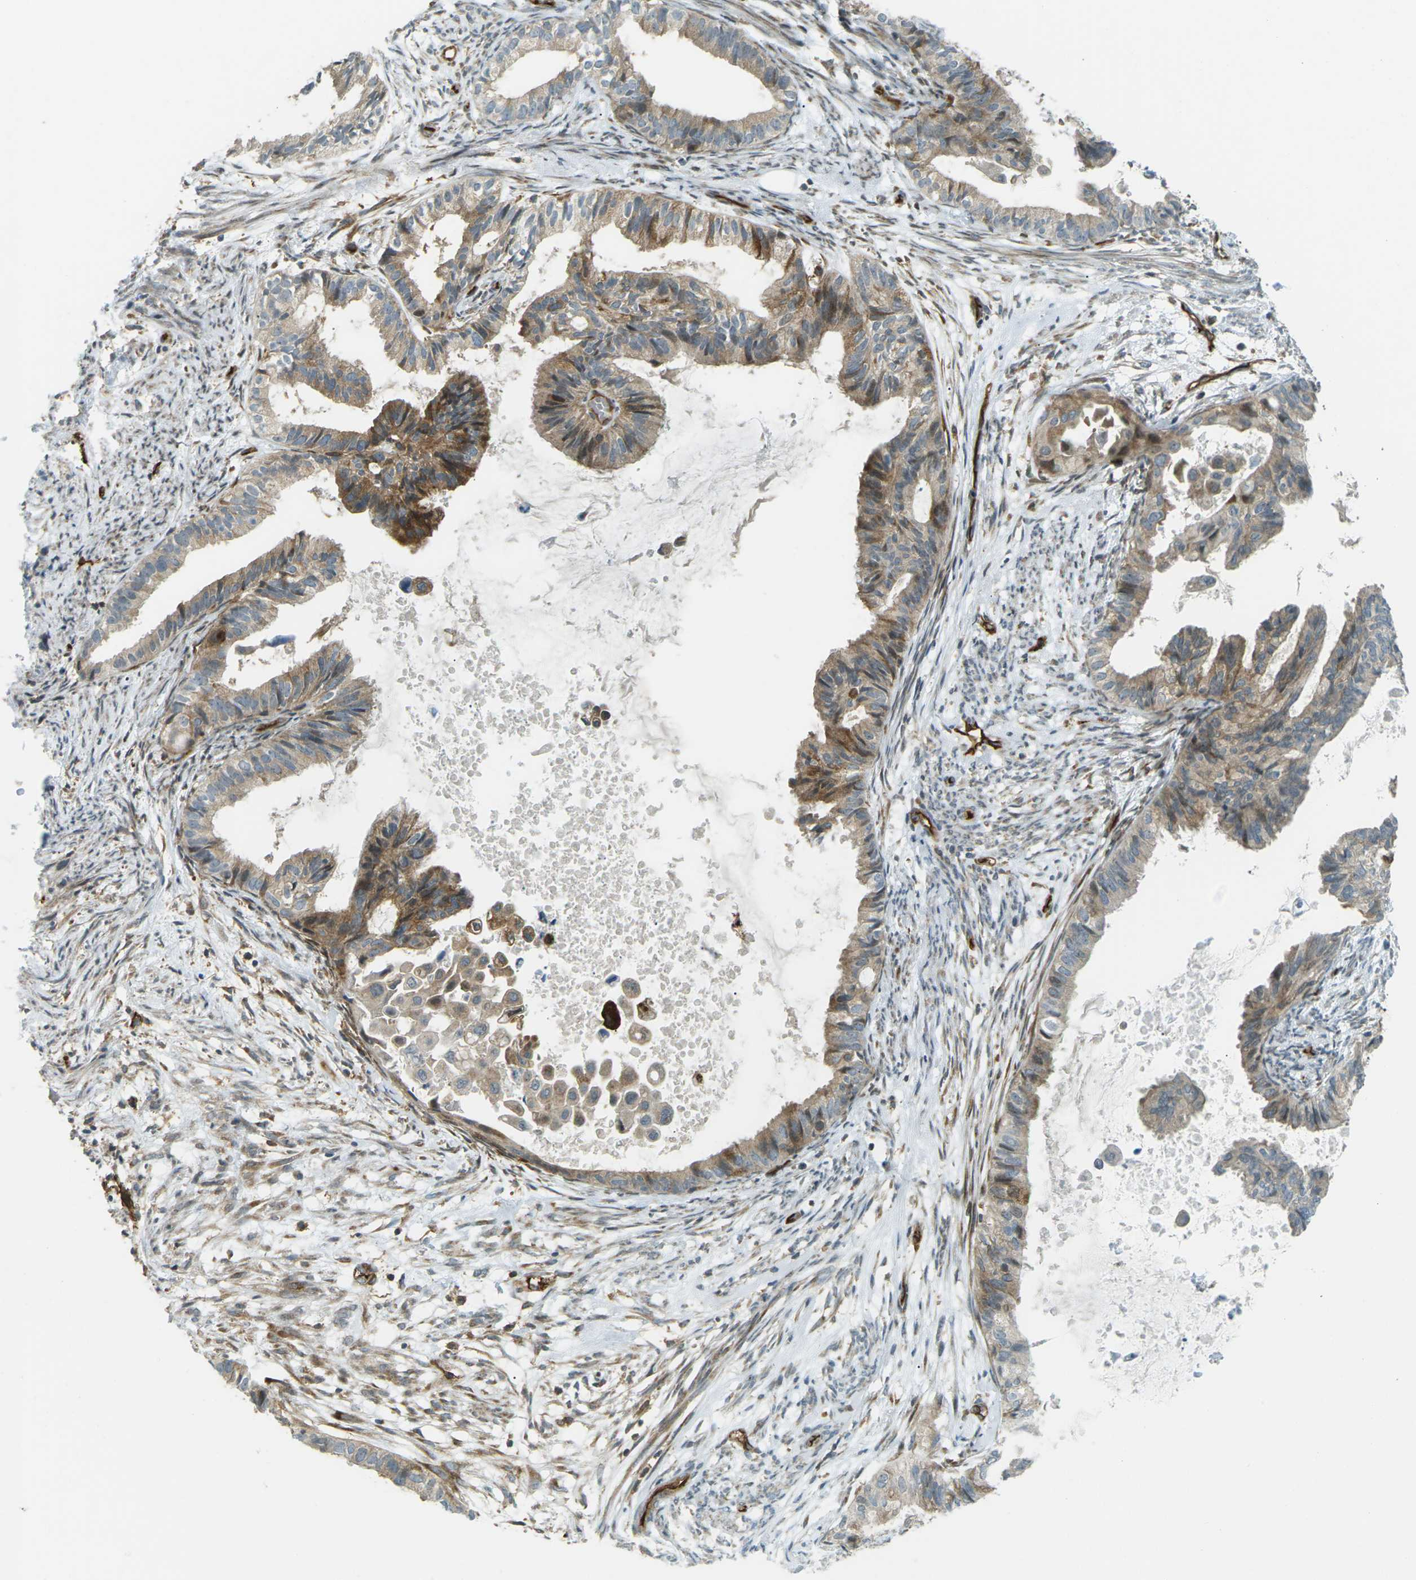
{"staining": {"intensity": "moderate", "quantity": ">75%", "location": "cytoplasmic/membranous"}, "tissue": "cervical cancer", "cell_type": "Tumor cells", "image_type": "cancer", "snomed": [{"axis": "morphology", "description": "Normal tissue, NOS"}, {"axis": "morphology", "description": "Adenocarcinoma, NOS"}, {"axis": "topography", "description": "Cervix"}, {"axis": "topography", "description": "Endometrium"}], "caption": "Brown immunohistochemical staining in cervical cancer demonstrates moderate cytoplasmic/membranous expression in approximately >75% of tumor cells.", "gene": "S1PR1", "patient": {"sex": "female", "age": 86}}